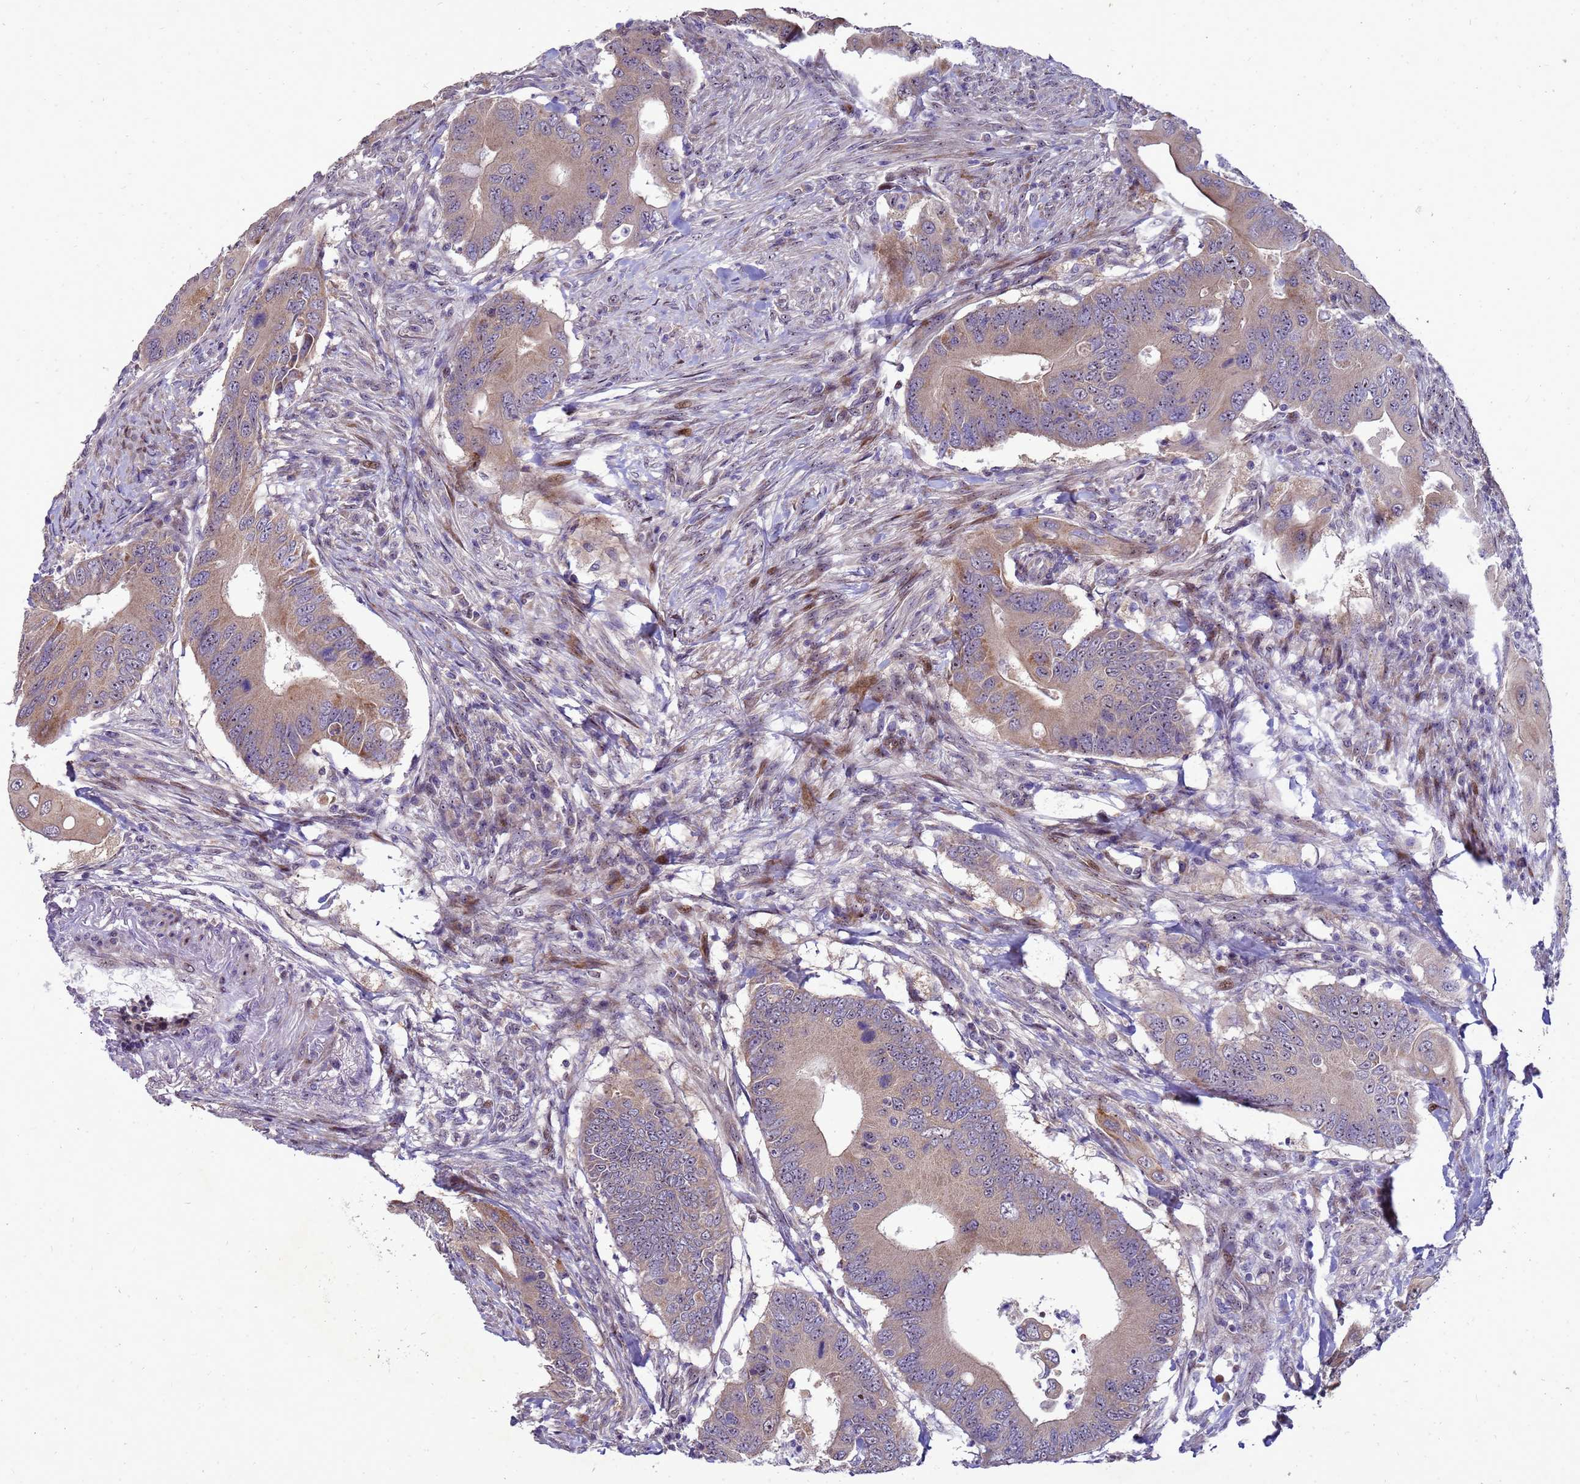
{"staining": {"intensity": "weak", "quantity": ">75%", "location": "cytoplasmic/membranous"}, "tissue": "colorectal cancer", "cell_type": "Tumor cells", "image_type": "cancer", "snomed": [{"axis": "morphology", "description": "Adenocarcinoma, NOS"}, {"axis": "topography", "description": "Colon"}], "caption": "Colorectal cancer (adenocarcinoma) tissue exhibits weak cytoplasmic/membranous staining in about >75% of tumor cells", "gene": "RSPO1", "patient": {"sex": "male", "age": 71}}